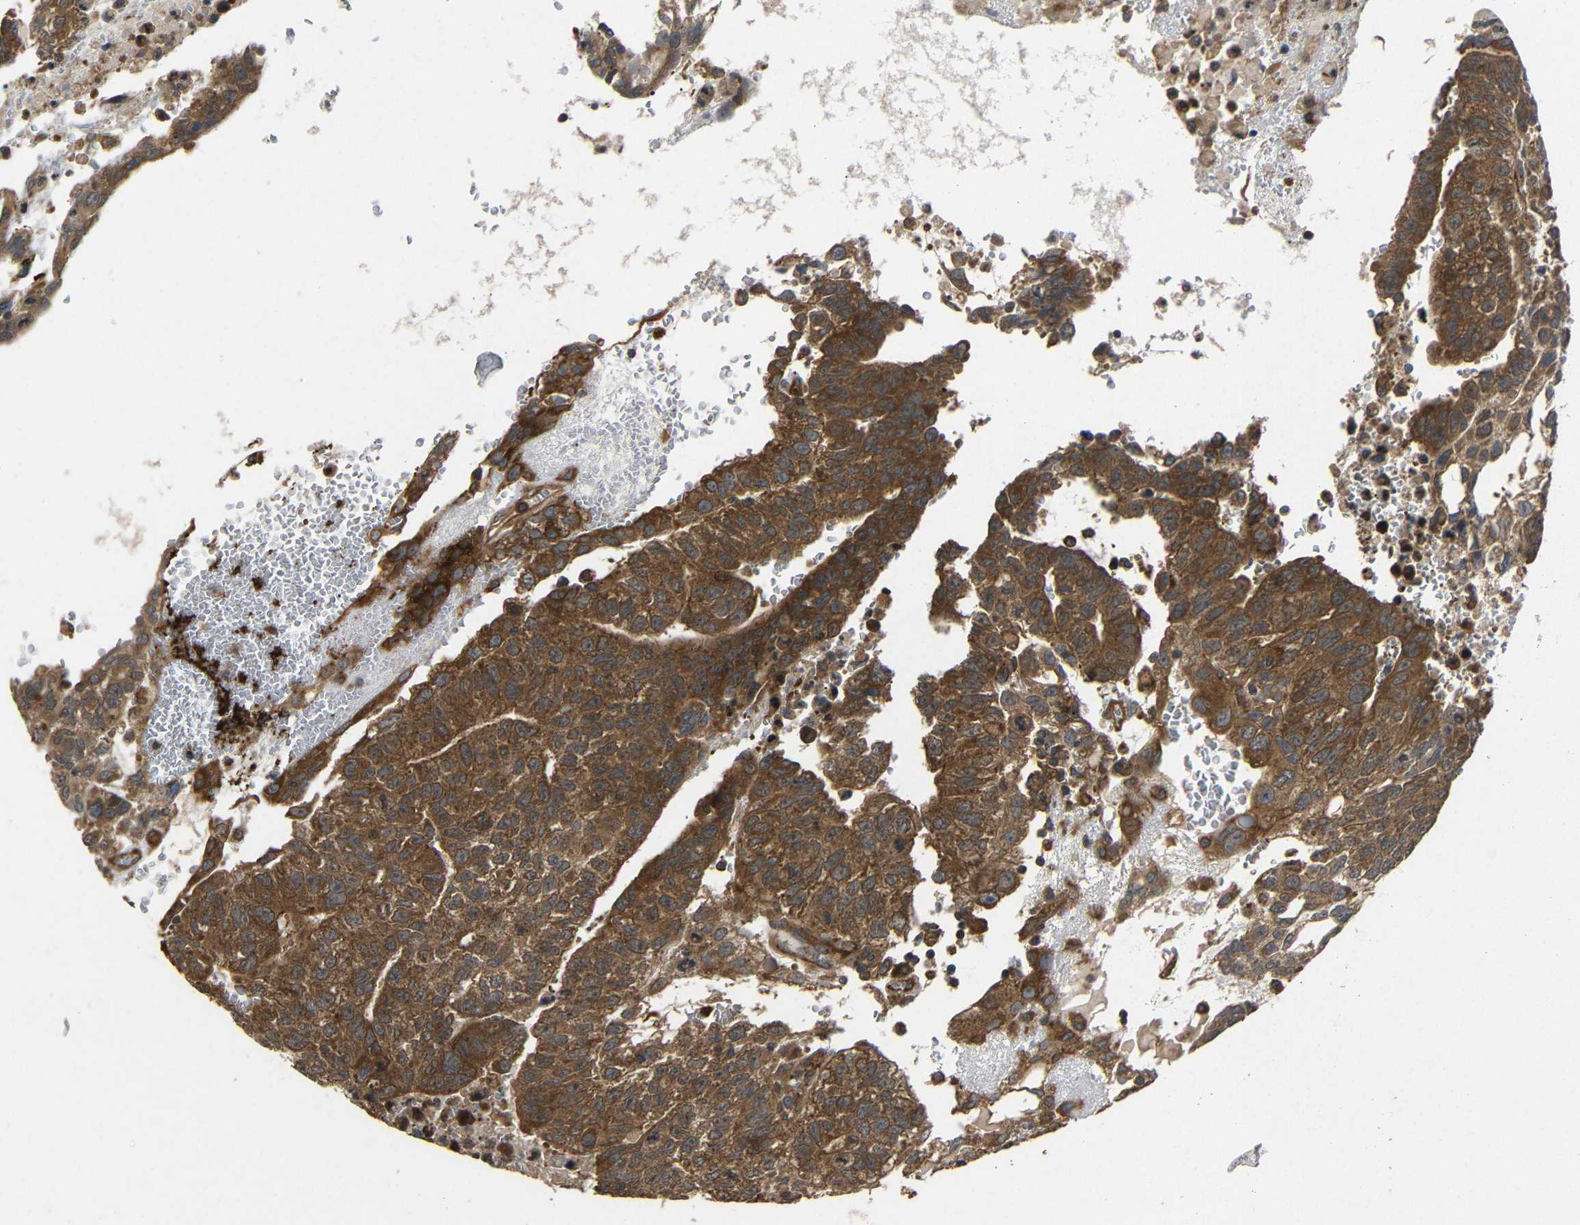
{"staining": {"intensity": "strong", "quantity": ">75%", "location": "cytoplasmic/membranous"}, "tissue": "testis cancer", "cell_type": "Tumor cells", "image_type": "cancer", "snomed": [{"axis": "morphology", "description": "Seminoma, NOS"}, {"axis": "morphology", "description": "Carcinoma, Embryonal, NOS"}, {"axis": "topography", "description": "Testis"}], "caption": "Immunohistochemical staining of human testis cancer demonstrates high levels of strong cytoplasmic/membranous protein positivity in about >75% of tumor cells.", "gene": "EIF2S1", "patient": {"sex": "male", "age": 52}}